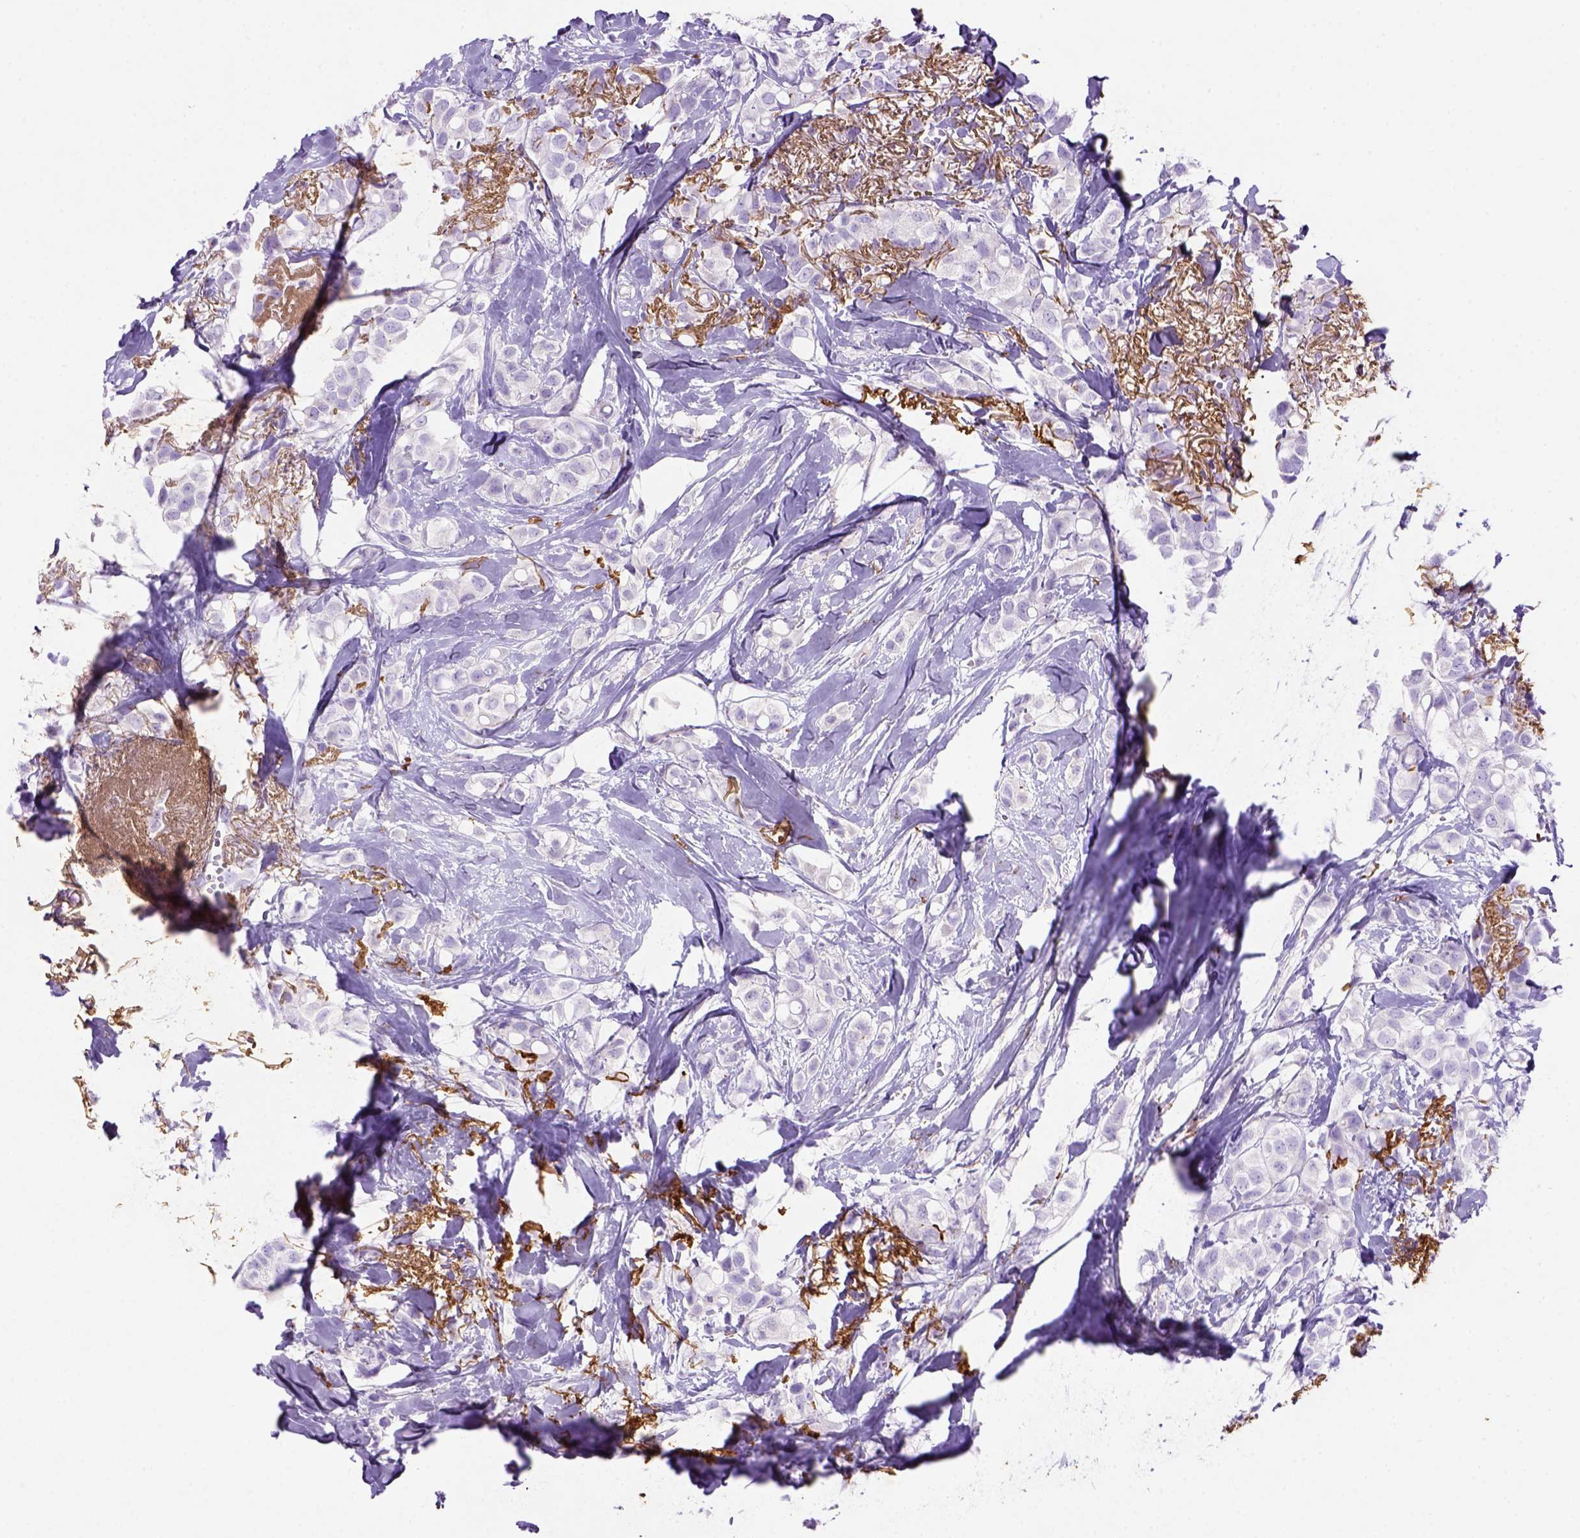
{"staining": {"intensity": "negative", "quantity": "none", "location": "none"}, "tissue": "breast cancer", "cell_type": "Tumor cells", "image_type": "cancer", "snomed": [{"axis": "morphology", "description": "Duct carcinoma"}, {"axis": "topography", "description": "Breast"}], "caption": "Immunohistochemistry (IHC) photomicrograph of human breast cancer stained for a protein (brown), which shows no staining in tumor cells.", "gene": "SIRPD", "patient": {"sex": "female", "age": 85}}